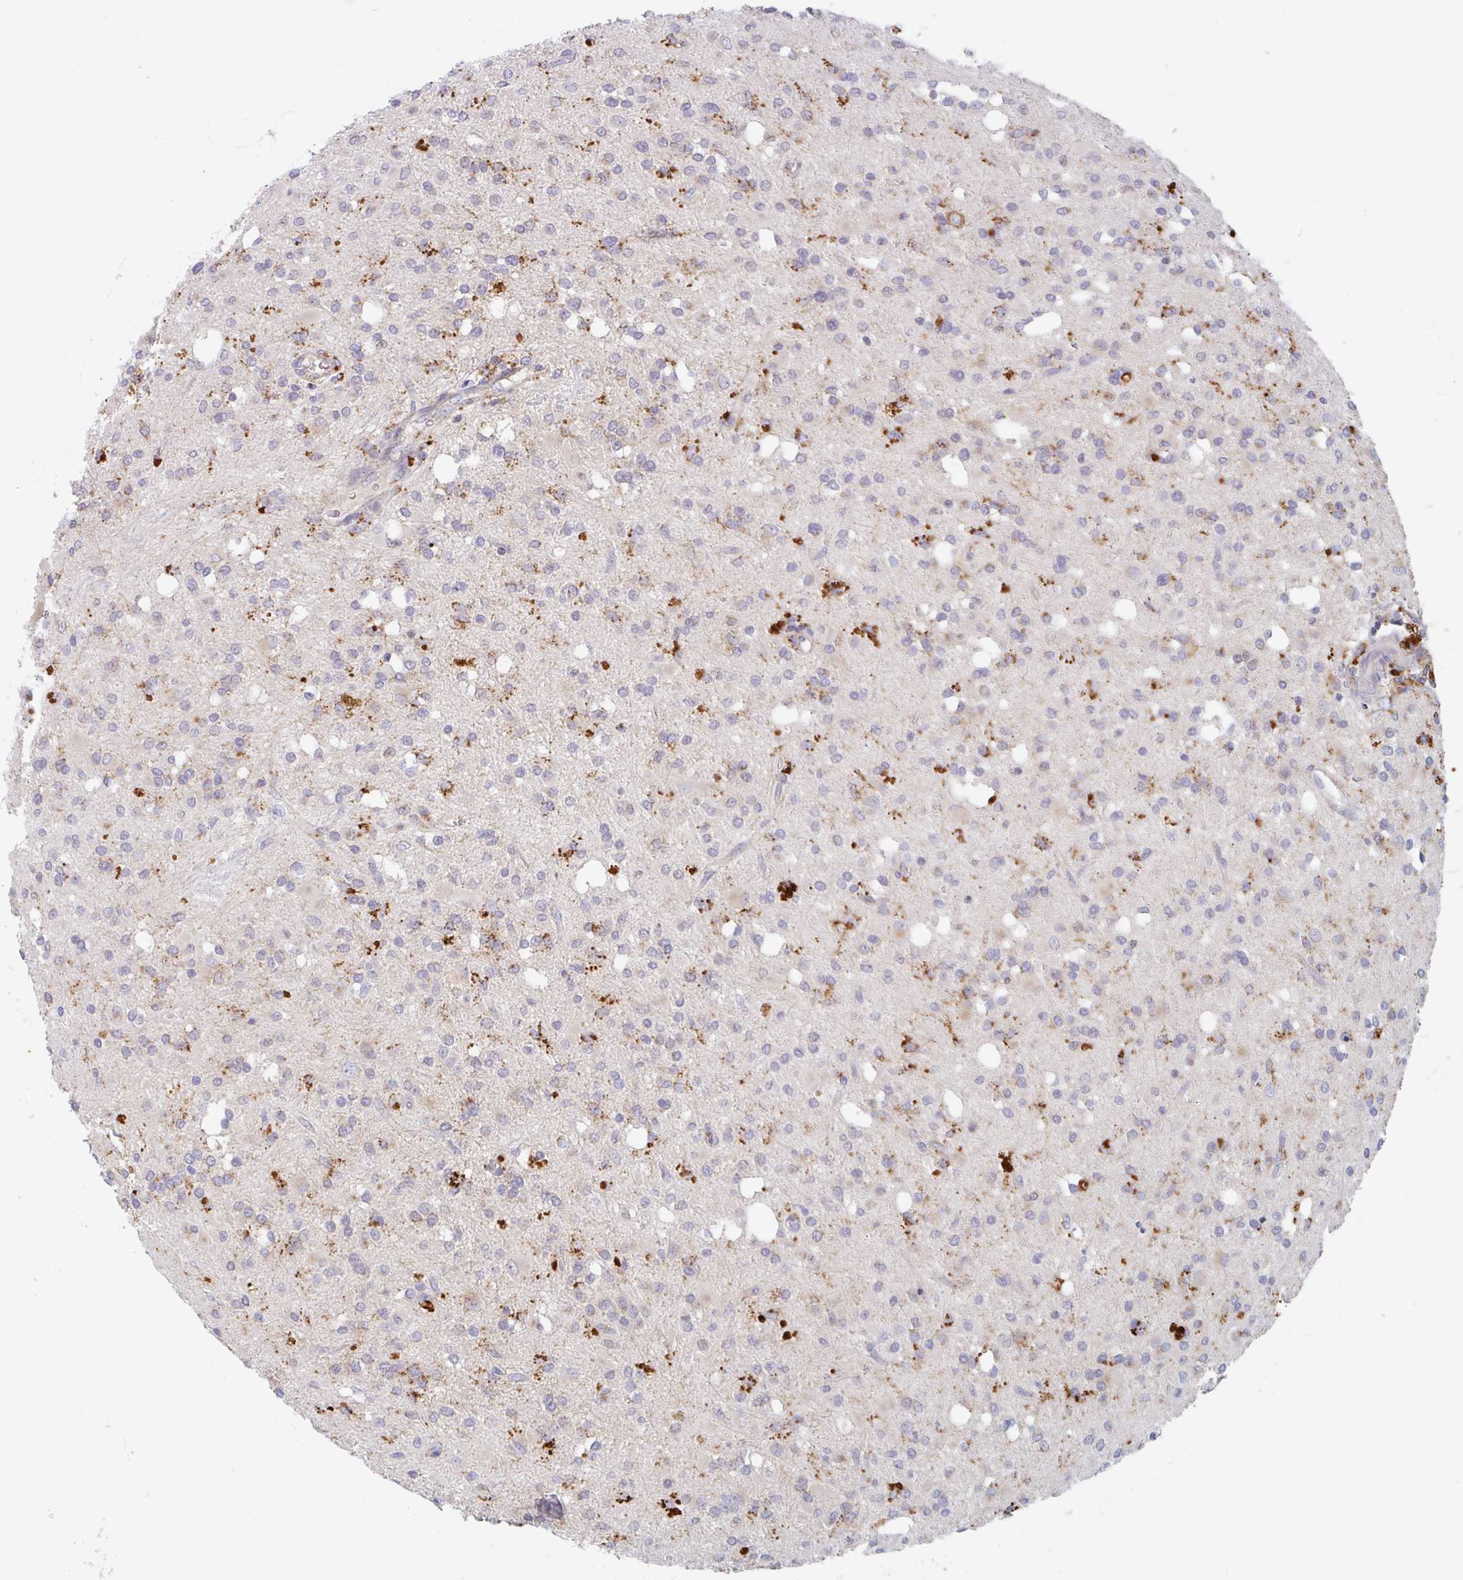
{"staining": {"intensity": "moderate", "quantity": "<25%", "location": "cytoplasmic/membranous"}, "tissue": "glioma", "cell_type": "Tumor cells", "image_type": "cancer", "snomed": [{"axis": "morphology", "description": "Glioma, malignant, Low grade"}, {"axis": "topography", "description": "Brain"}], "caption": "Protein staining reveals moderate cytoplasmic/membranous staining in about <25% of tumor cells in malignant glioma (low-grade).", "gene": "MANBA", "patient": {"sex": "female", "age": 33}}